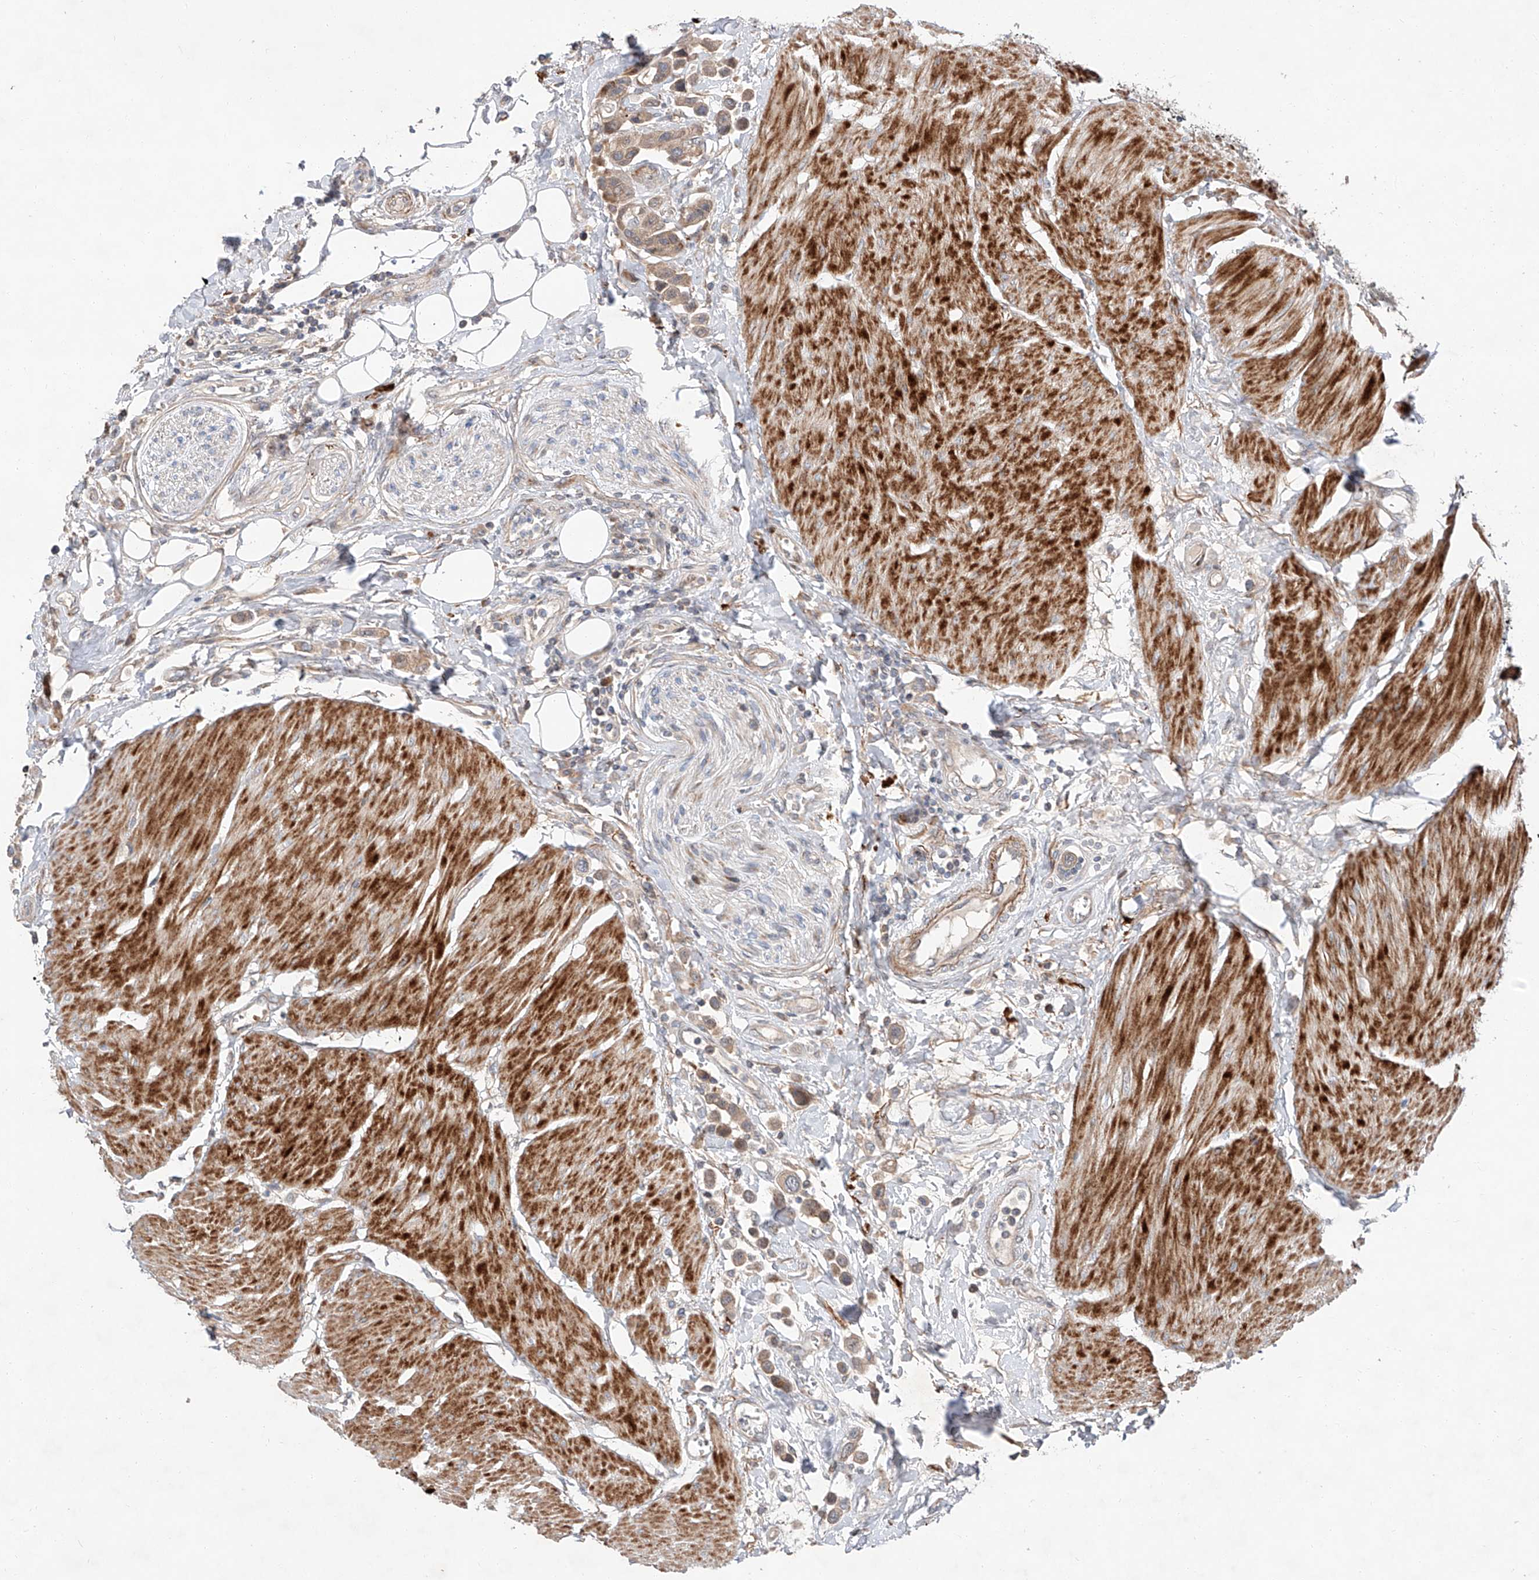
{"staining": {"intensity": "weak", "quantity": ">75%", "location": "cytoplasmic/membranous"}, "tissue": "urothelial cancer", "cell_type": "Tumor cells", "image_type": "cancer", "snomed": [{"axis": "morphology", "description": "Urothelial carcinoma, High grade"}, {"axis": "topography", "description": "Urinary bladder"}], "caption": "Protein staining of urothelial carcinoma (high-grade) tissue reveals weak cytoplasmic/membranous staining in about >75% of tumor cells.", "gene": "USF3", "patient": {"sex": "male", "age": 50}}